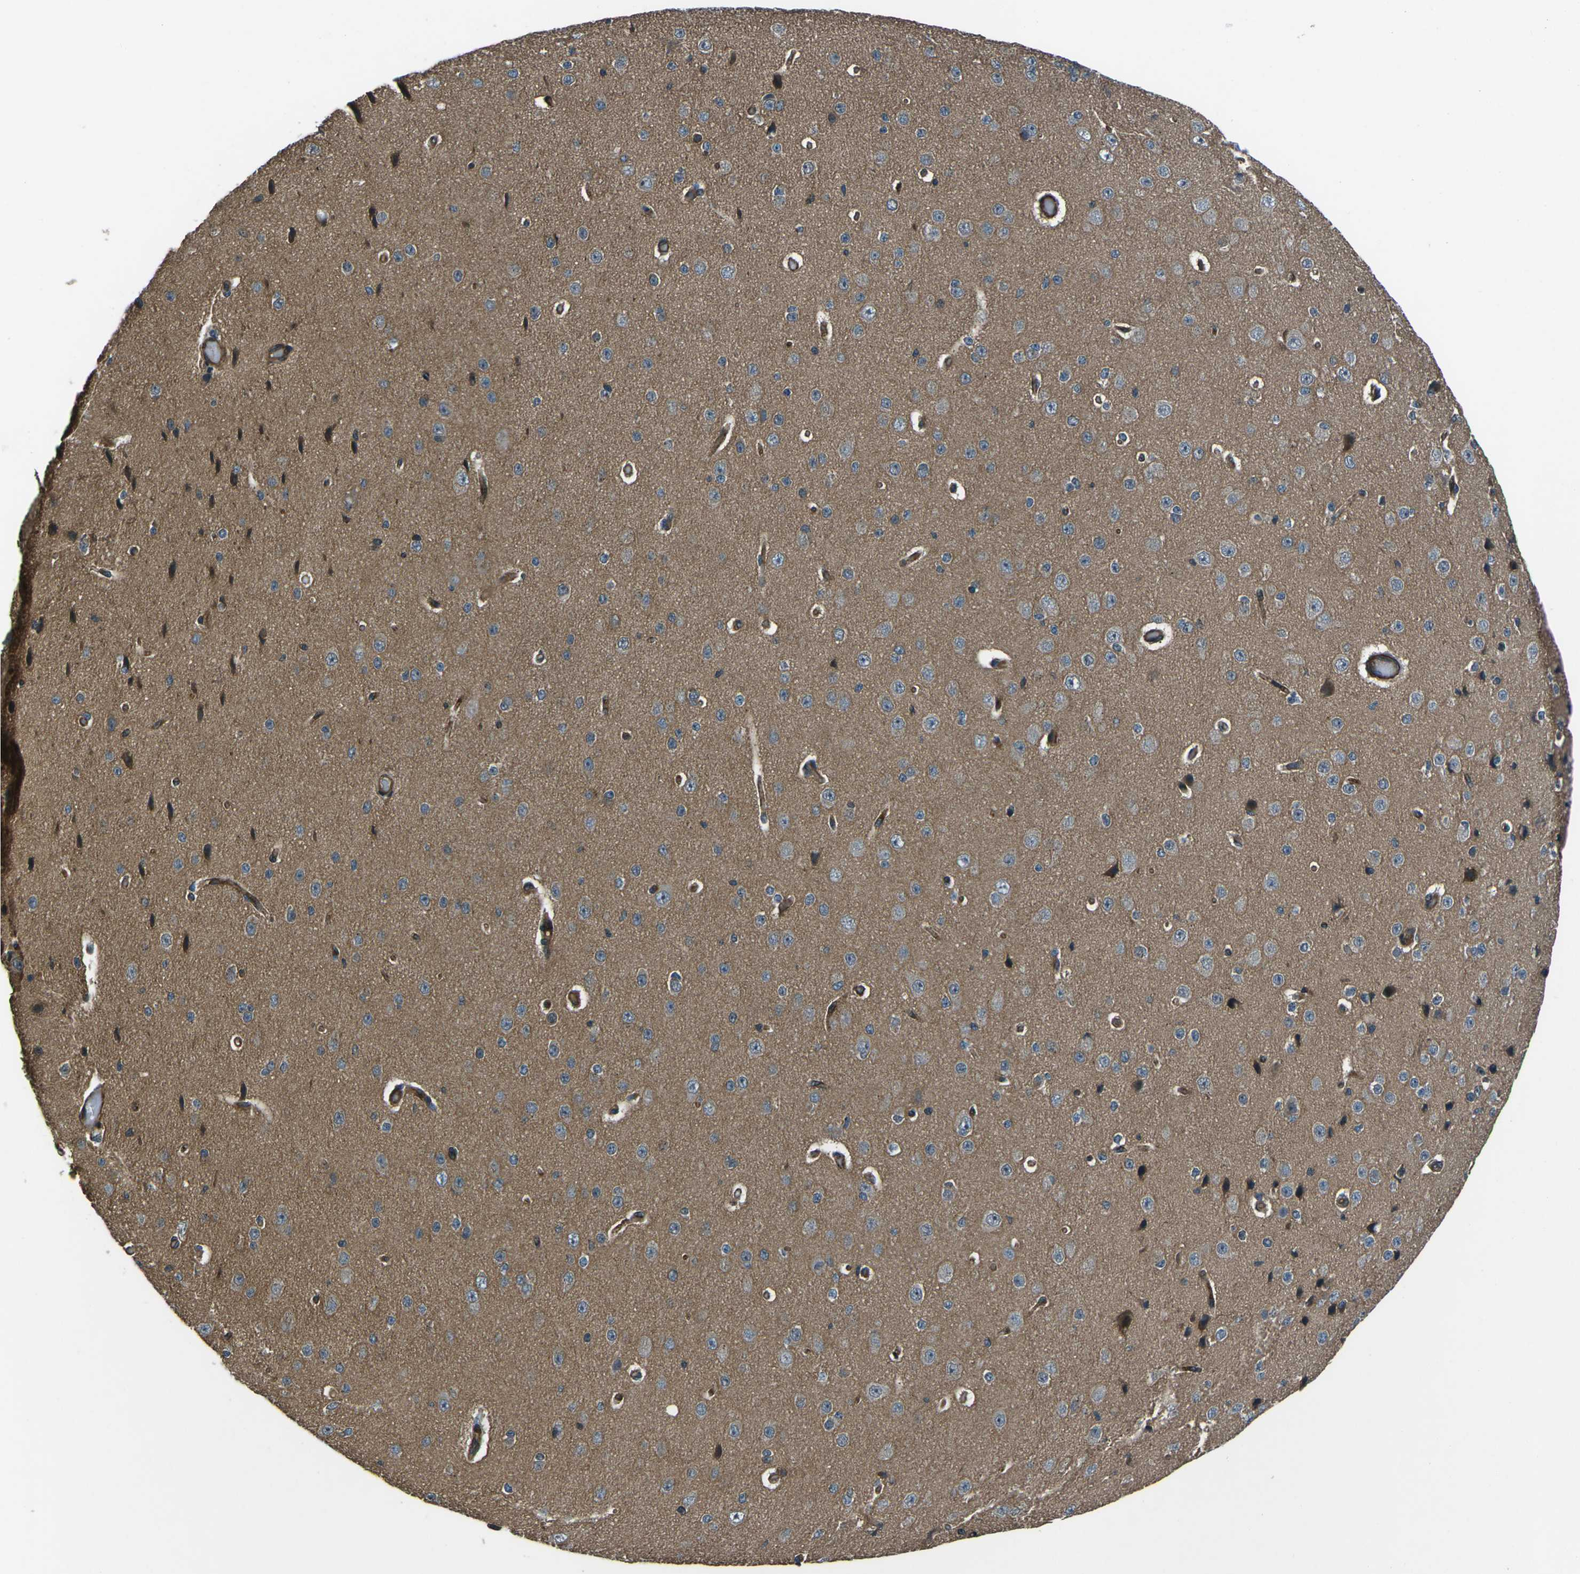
{"staining": {"intensity": "moderate", "quantity": ">75%", "location": "cytoplasmic/membranous"}, "tissue": "cerebral cortex", "cell_type": "Endothelial cells", "image_type": "normal", "snomed": [{"axis": "morphology", "description": "Normal tissue, NOS"}, {"axis": "morphology", "description": "Developmental malformation"}, {"axis": "topography", "description": "Cerebral cortex"}], "caption": "Endothelial cells display medium levels of moderate cytoplasmic/membranous staining in approximately >75% of cells in benign cerebral cortex. (Stains: DAB (3,3'-diaminobenzidine) in brown, nuclei in blue, Microscopy: brightfield microscopy at high magnification).", "gene": "AFAP1", "patient": {"sex": "female", "age": 30}}